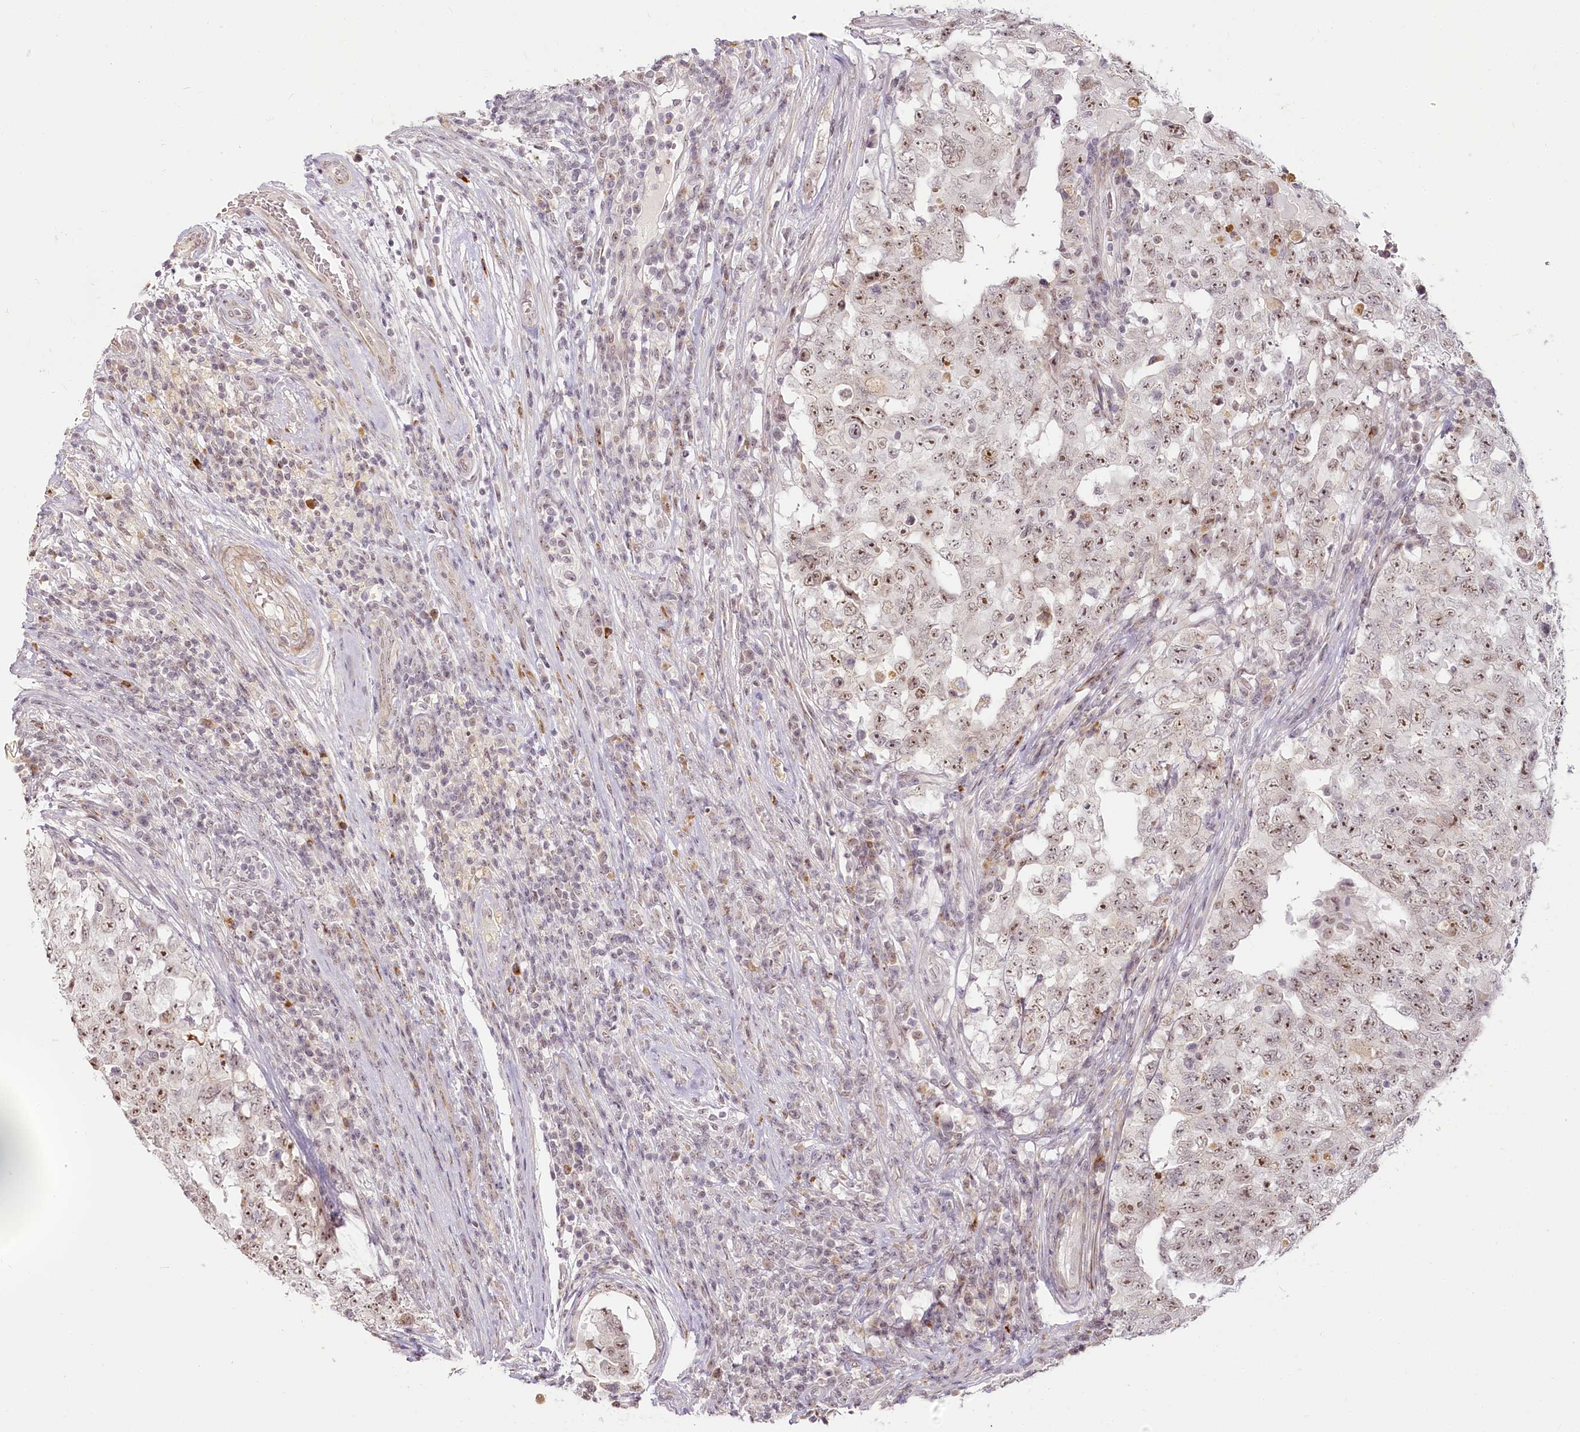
{"staining": {"intensity": "moderate", "quantity": ">75%", "location": "nuclear"}, "tissue": "testis cancer", "cell_type": "Tumor cells", "image_type": "cancer", "snomed": [{"axis": "morphology", "description": "Carcinoma, Embryonal, NOS"}, {"axis": "topography", "description": "Testis"}], "caption": "Testis cancer (embryonal carcinoma) stained with immunohistochemistry (IHC) exhibits moderate nuclear staining in about >75% of tumor cells. Immunohistochemistry (ihc) stains the protein of interest in brown and the nuclei are stained blue.", "gene": "EXOSC7", "patient": {"sex": "male", "age": 26}}